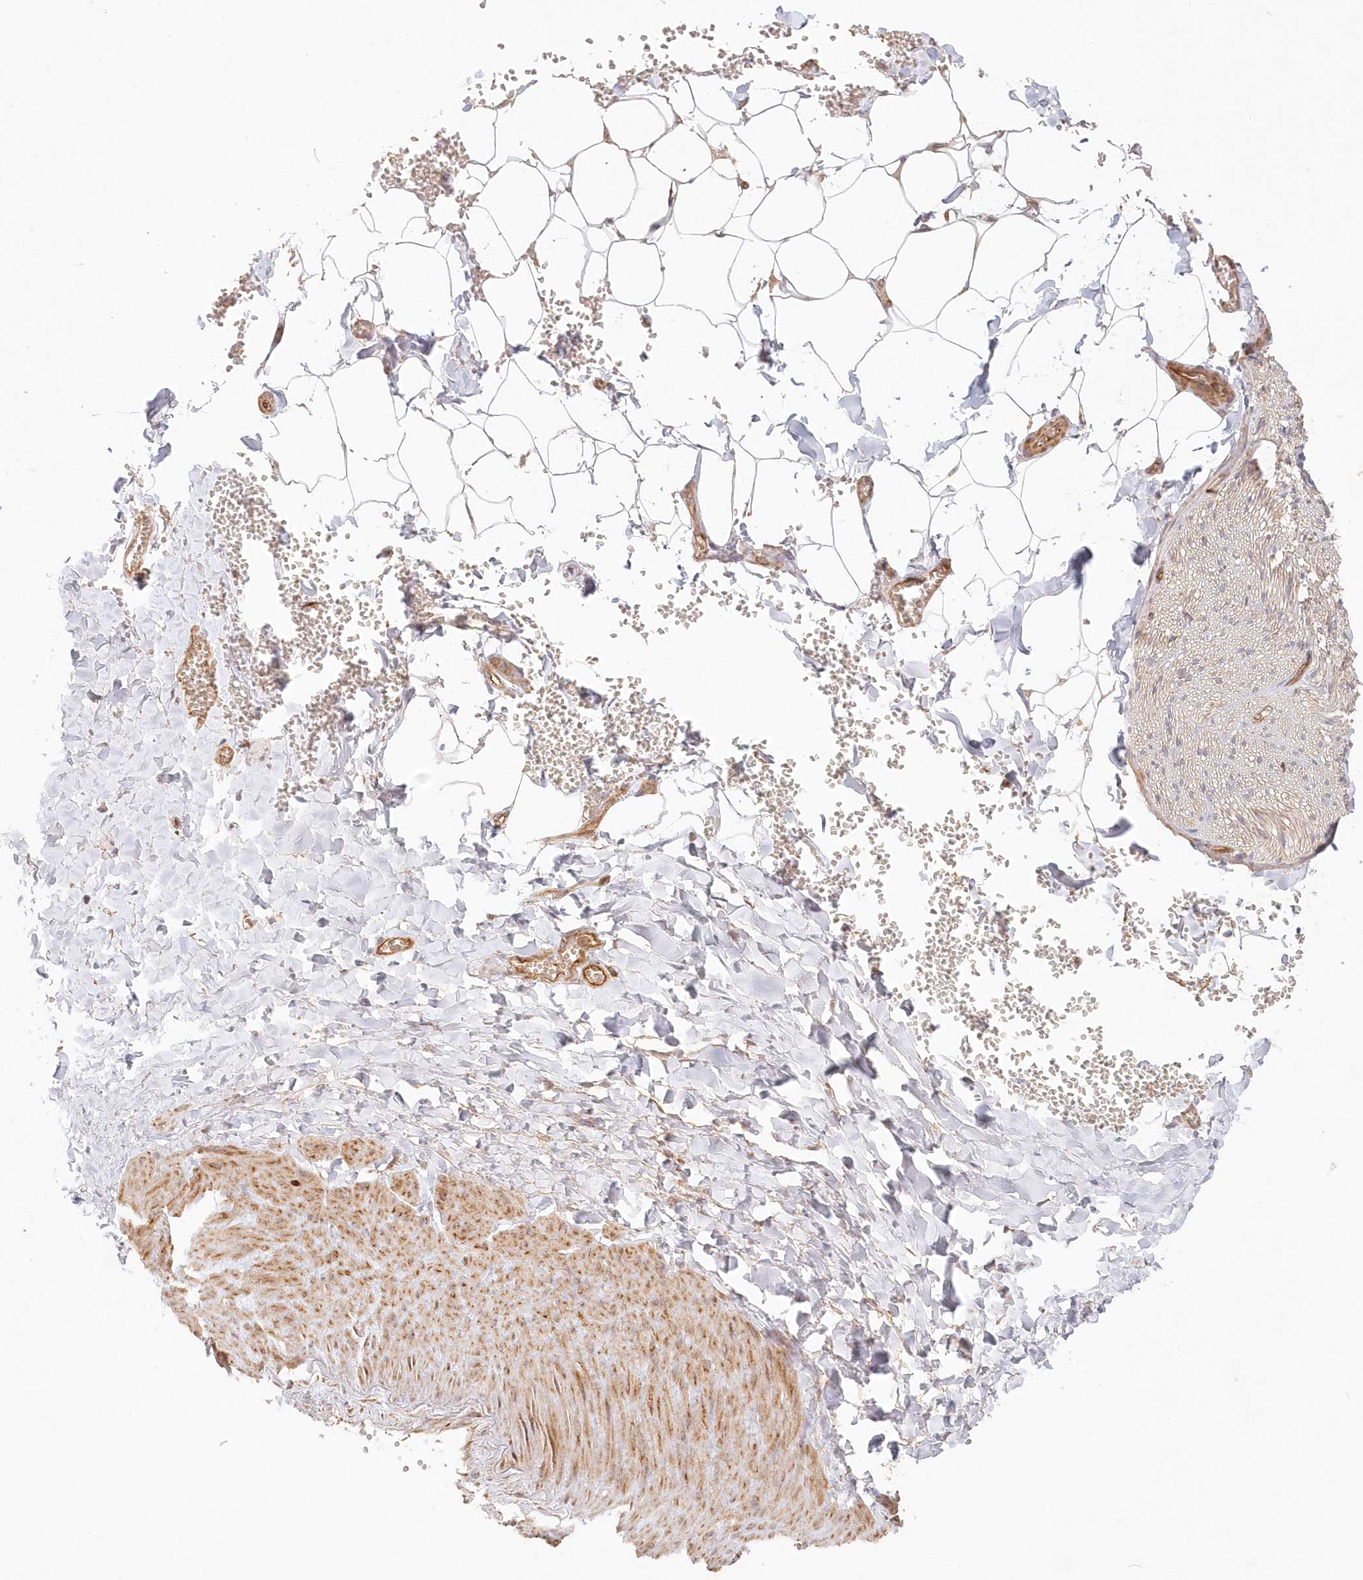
{"staining": {"intensity": "moderate", "quantity": ">75%", "location": "cytoplasmic/membranous"}, "tissue": "adipose tissue", "cell_type": "Adipocytes", "image_type": "normal", "snomed": [{"axis": "morphology", "description": "Normal tissue, NOS"}, {"axis": "topography", "description": "Gallbladder"}, {"axis": "topography", "description": "Peripheral nerve tissue"}], "caption": "Protein expression analysis of benign human adipose tissue reveals moderate cytoplasmic/membranous staining in about >75% of adipocytes. (Brightfield microscopy of DAB IHC at high magnification).", "gene": "KIAA0232", "patient": {"sex": "male", "age": 38}}